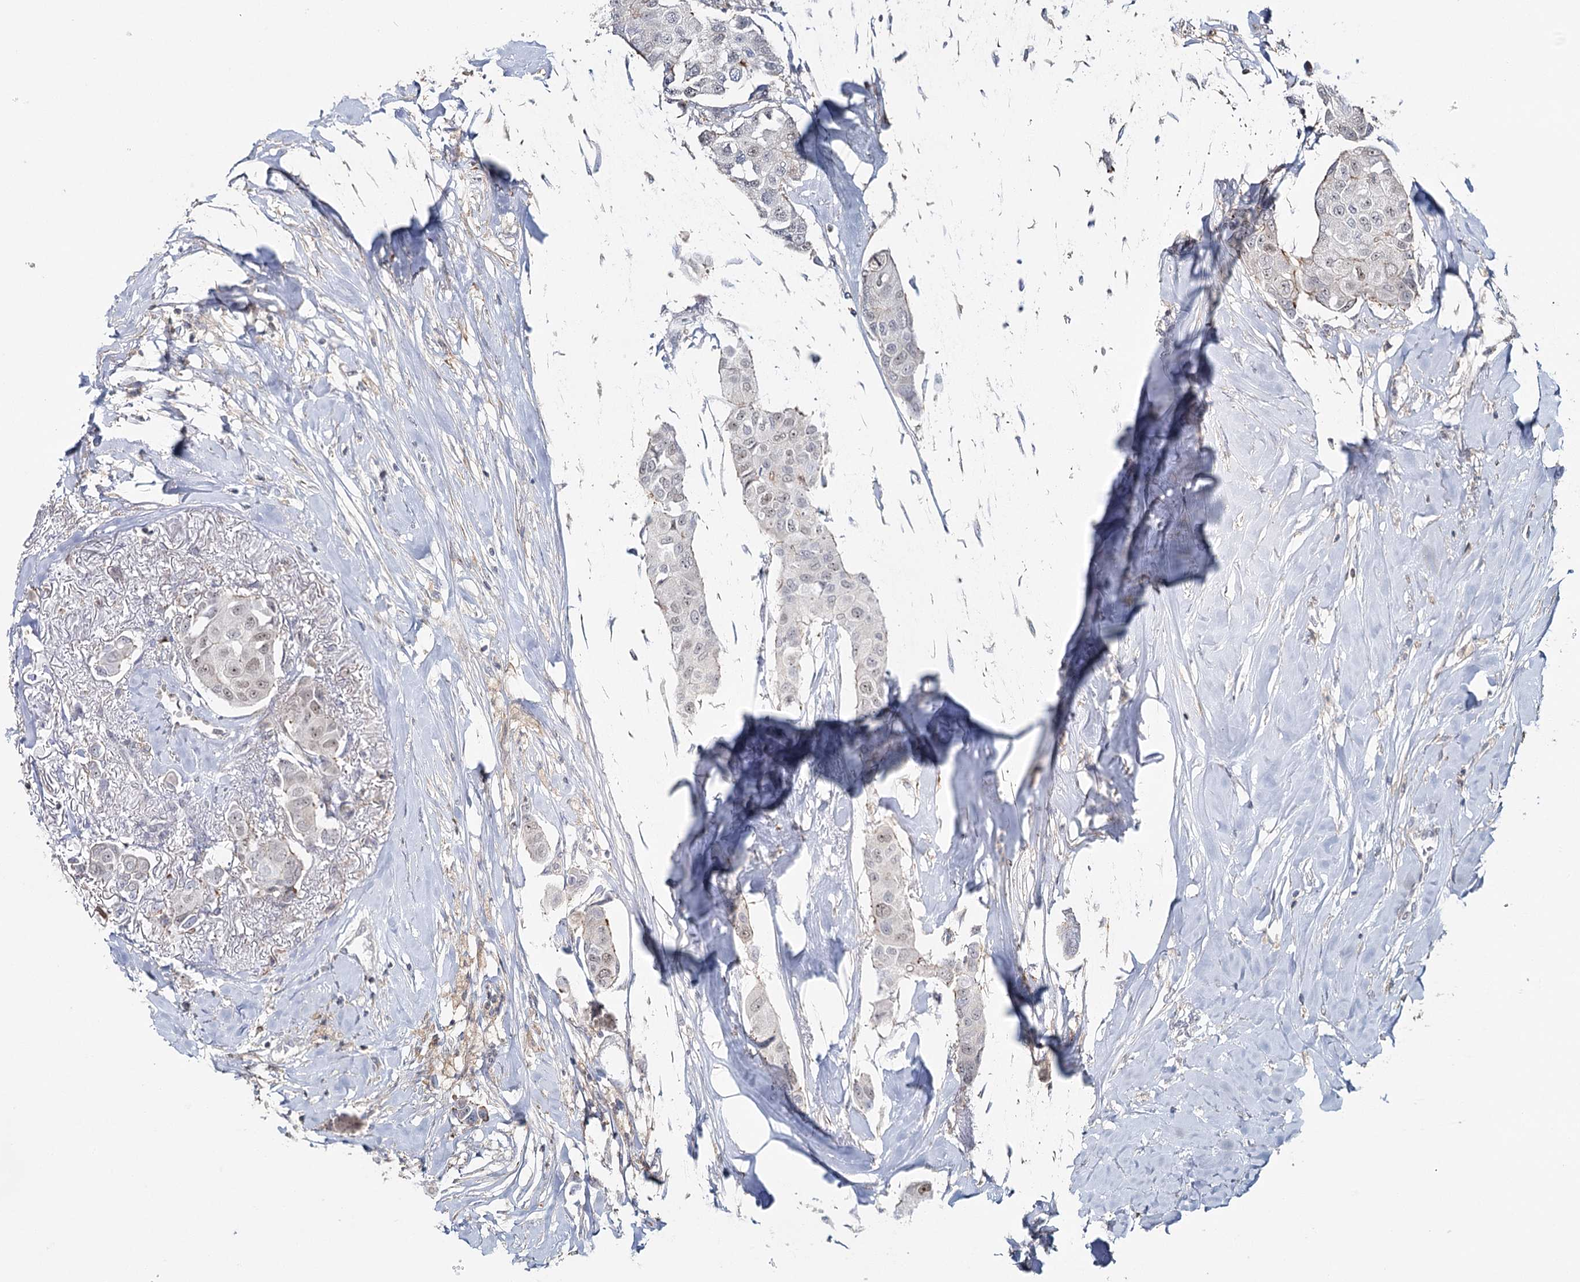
{"staining": {"intensity": "weak", "quantity": "<25%", "location": "nuclear"}, "tissue": "breast cancer", "cell_type": "Tumor cells", "image_type": "cancer", "snomed": [{"axis": "morphology", "description": "Duct carcinoma"}, {"axis": "topography", "description": "Breast"}], "caption": "This is an IHC micrograph of human infiltrating ductal carcinoma (breast). There is no staining in tumor cells.", "gene": "ZC3H8", "patient": {"sex": "female", "age": 80}}